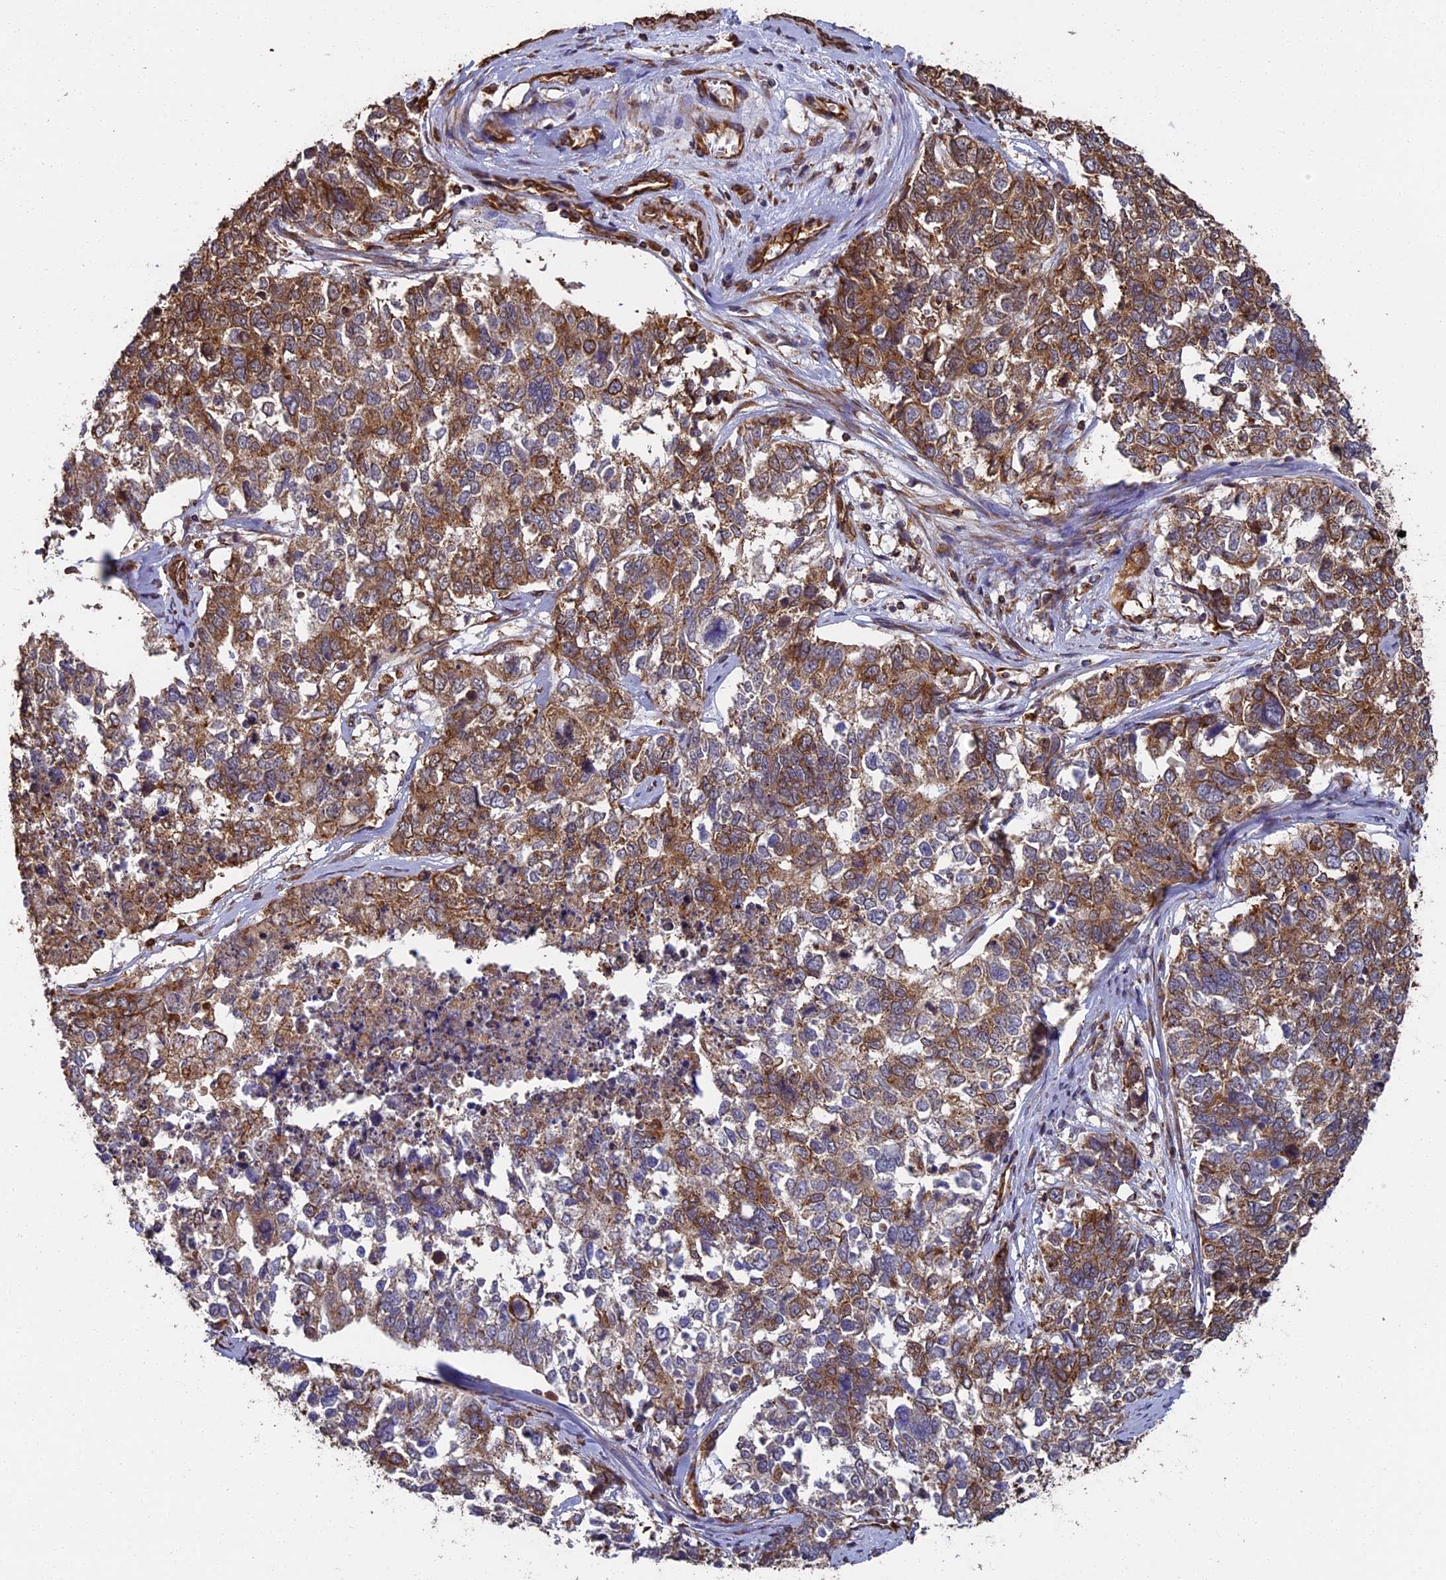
{"staining": {"intensity": "moderate", "quantity": "25%-75%", "location": "cytoplasmic/membranous"}, "tissue": "cervical cancer", "cell_type": "Tumor cells", "image_type": "cancer", "snomed": [{"axis": "morphology", "description": "Squamous cell carcinoma, NOS"}, {"axis": "topography", "description": "Cervix"}], "caption": "Immunohistochemistry (IHC) histopathology image of human squamous cell carcinoma (cervical) stained for a protein (brown), which exhibits medium levels of moderate cytoplasmic/membranous expression in approximately 25%-75% of tumor cells.", "gene": "CCDC124", "patient": {"sex": "female", "age": 63}}